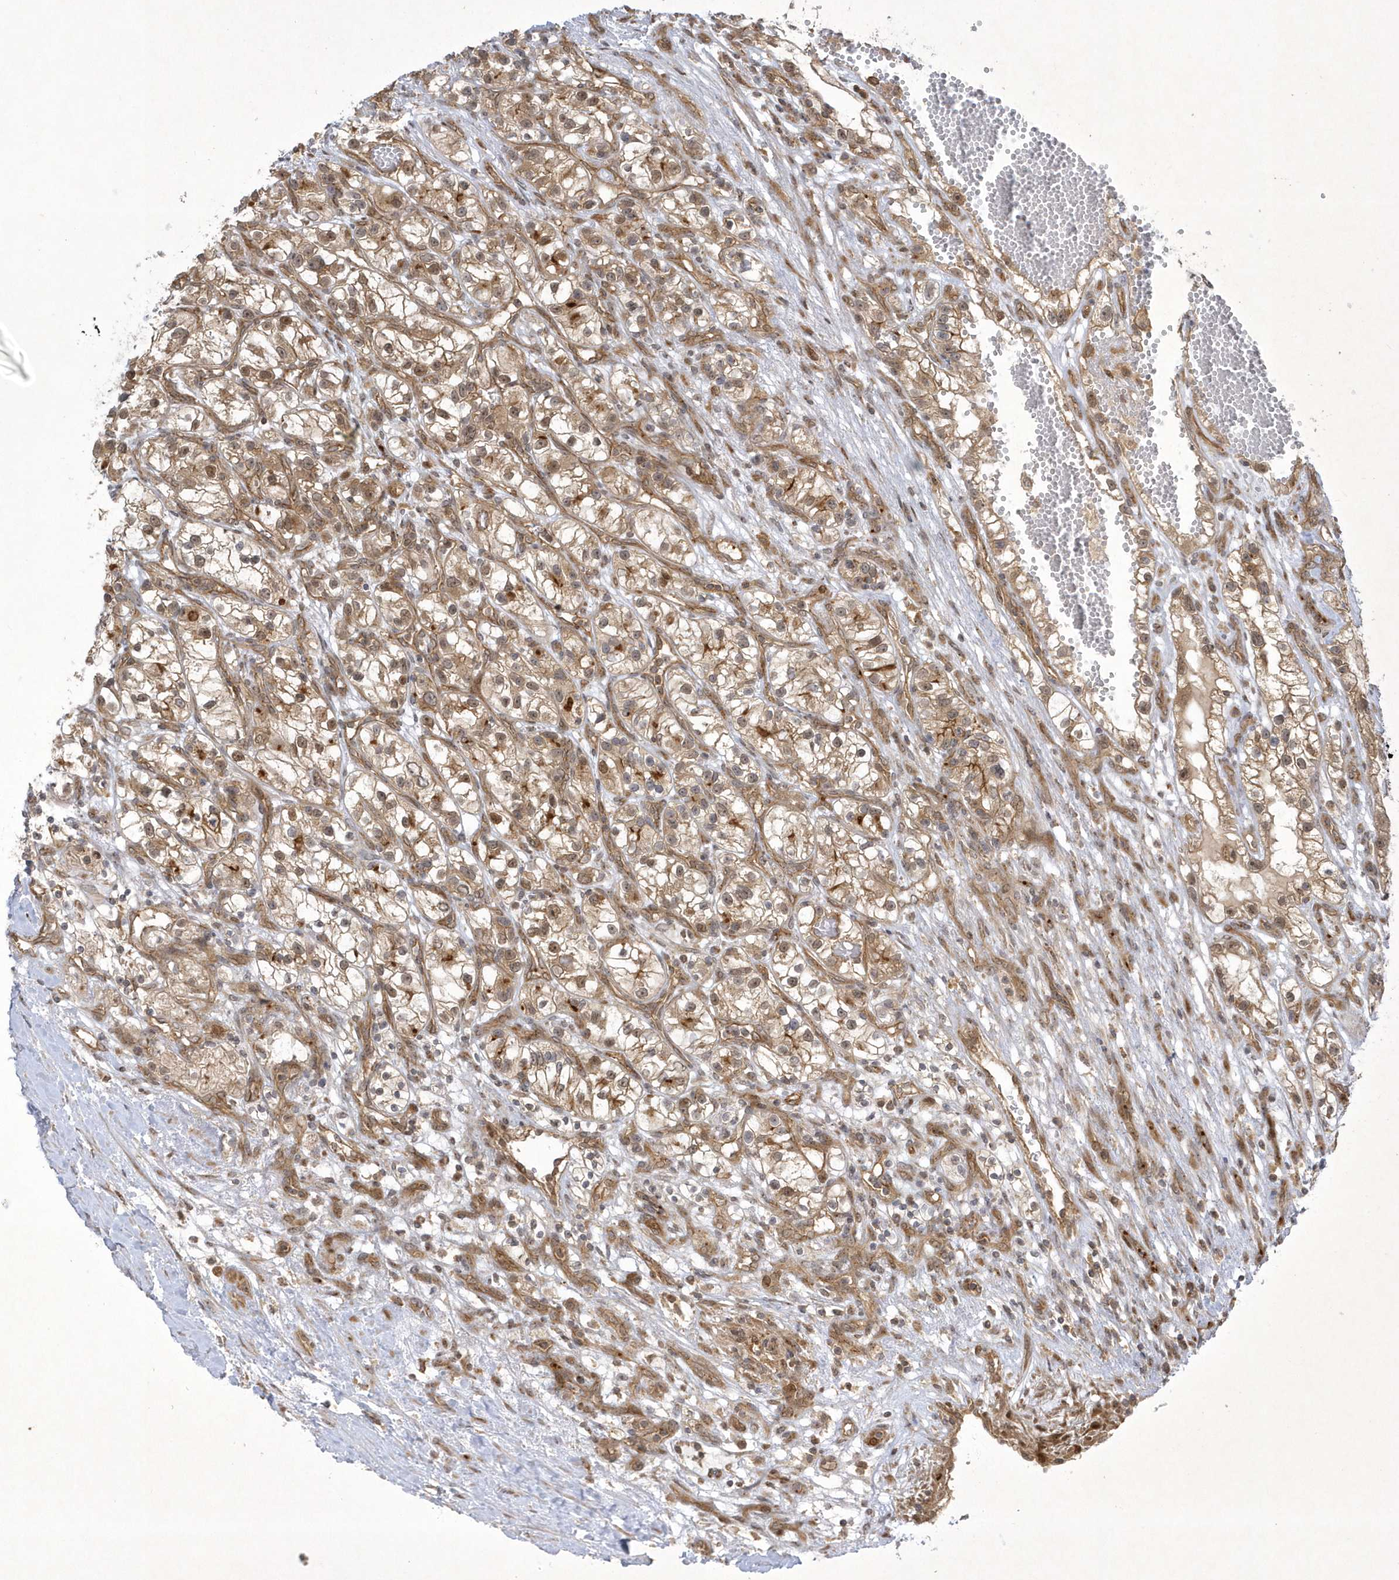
{"staining": {"intensity": "moderate", "quantity": ">75%", "location": "cytoplasmic/membranous,nuclear"}, "tissue": "renal cancer", "cell_type": "Tumor cells", "image_type": "cancer", "snomed": [{"axis": "morphology", "description": "Adenocarcinoma, NOS"}, {"axis": "topography", "description": "Kidney"}], "caption": "Renal adenocarcinoma tissue demonstrates moderate cytoplasmic/membranous and nuclear positivity in approximately >75% of tumor cells, visualized by immunohistochemistry.", "gene": "NAF1", "patient": {"sex": "female", "age": 57}}